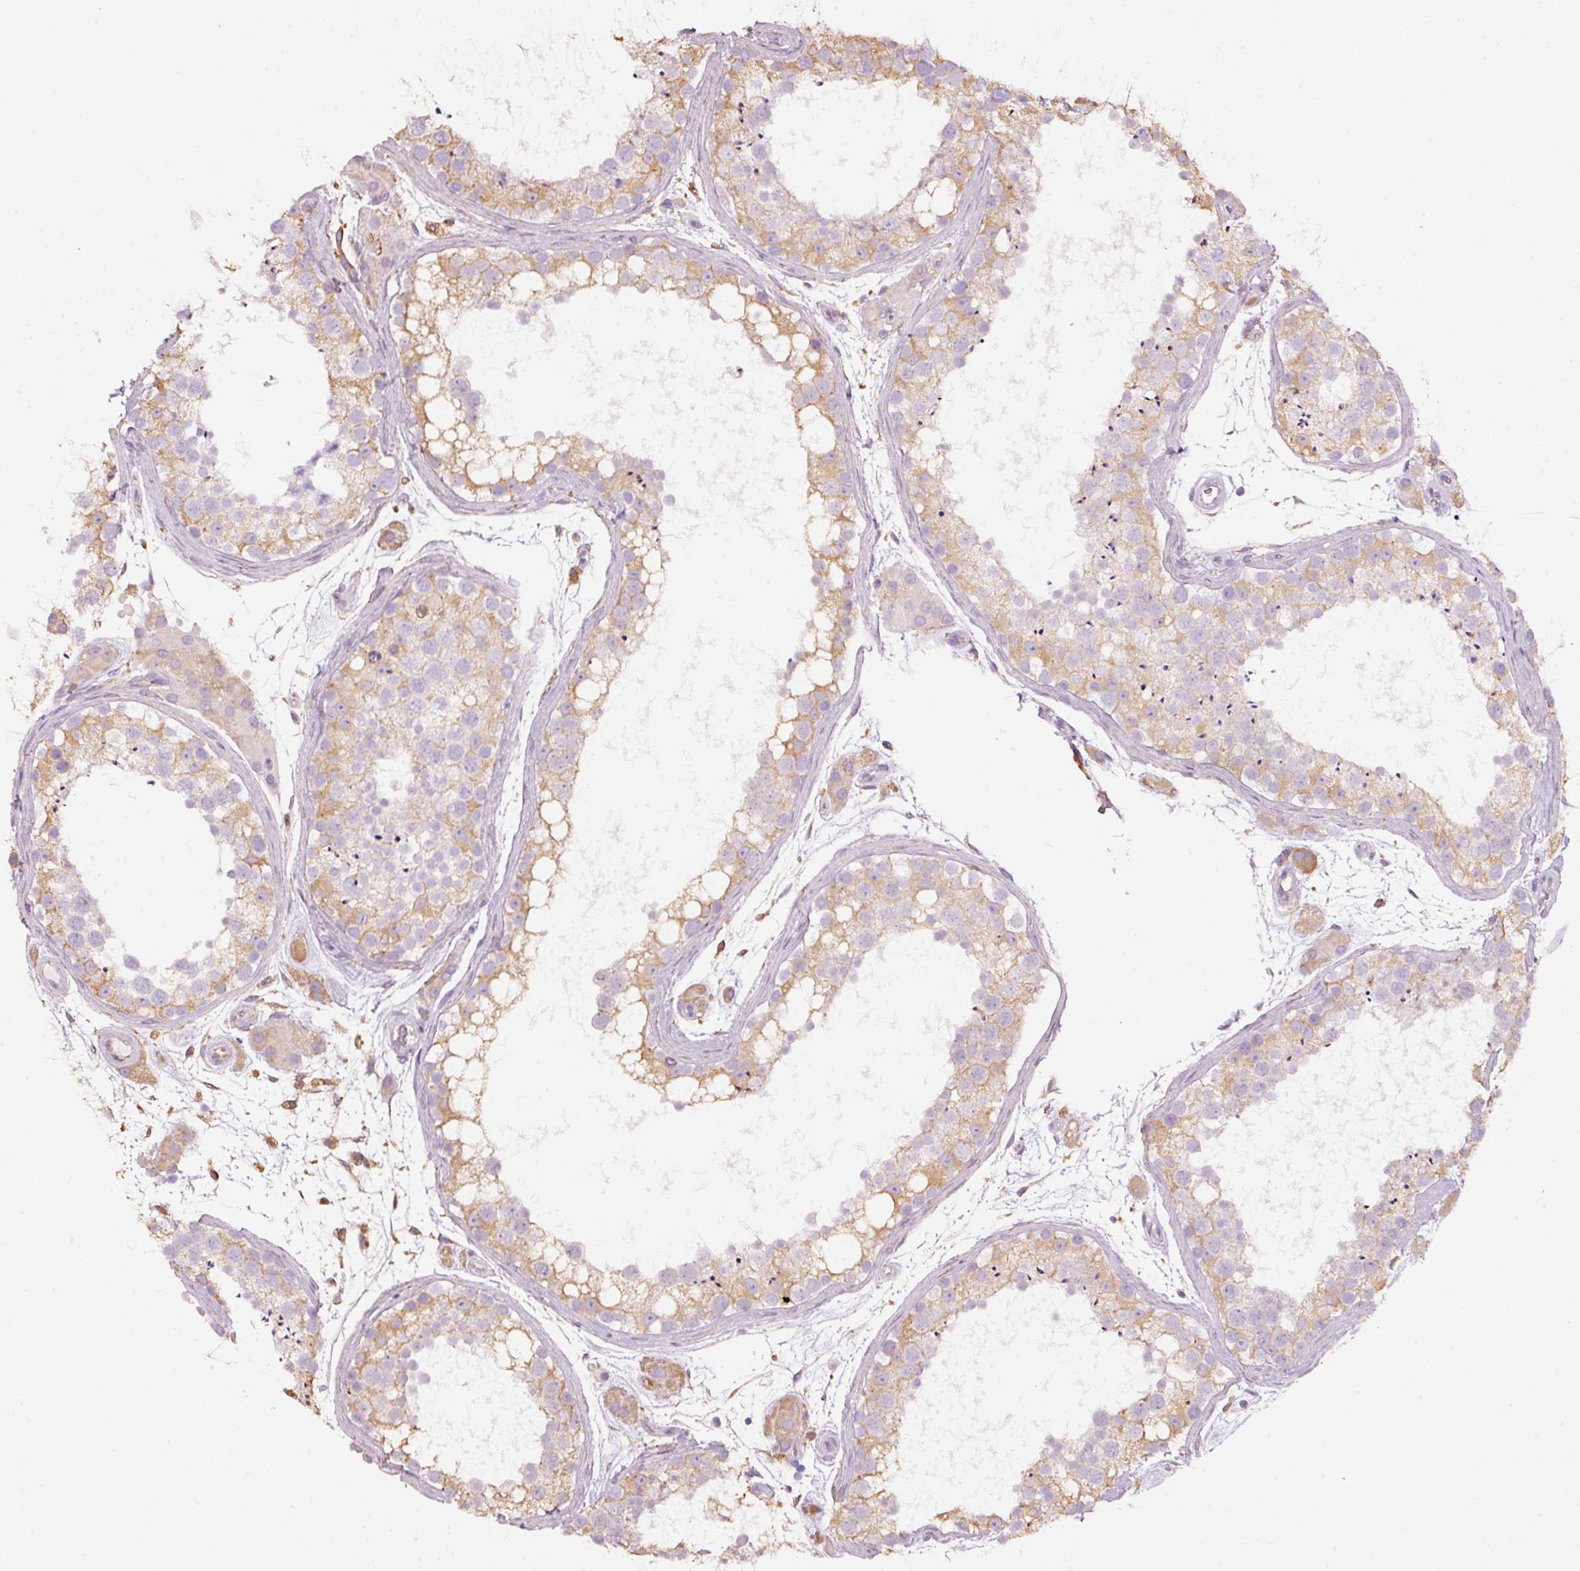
{"staining": {"intensity": "moderate", "quantity": "25%-75%", "location": "cytoplasmic/membranous"}, "tissue": "testis", "cell_type": "Cells in seminiferous ducts", "image_type": "normal", "snomed": [{"axis": "morphology", "description": "Normal tissue, NOS"}, {"axis": "topography", "description": "Testis"}], "caption": "Immunohistochemistry (IHC) of benign testis demonstrates medium levels of moderate cytoplasmic/membranous expression in about 25%-75% of cells in seminiferous ducts.", "gene": "GCG", "patient": {"sex": "male", "age": 41}}